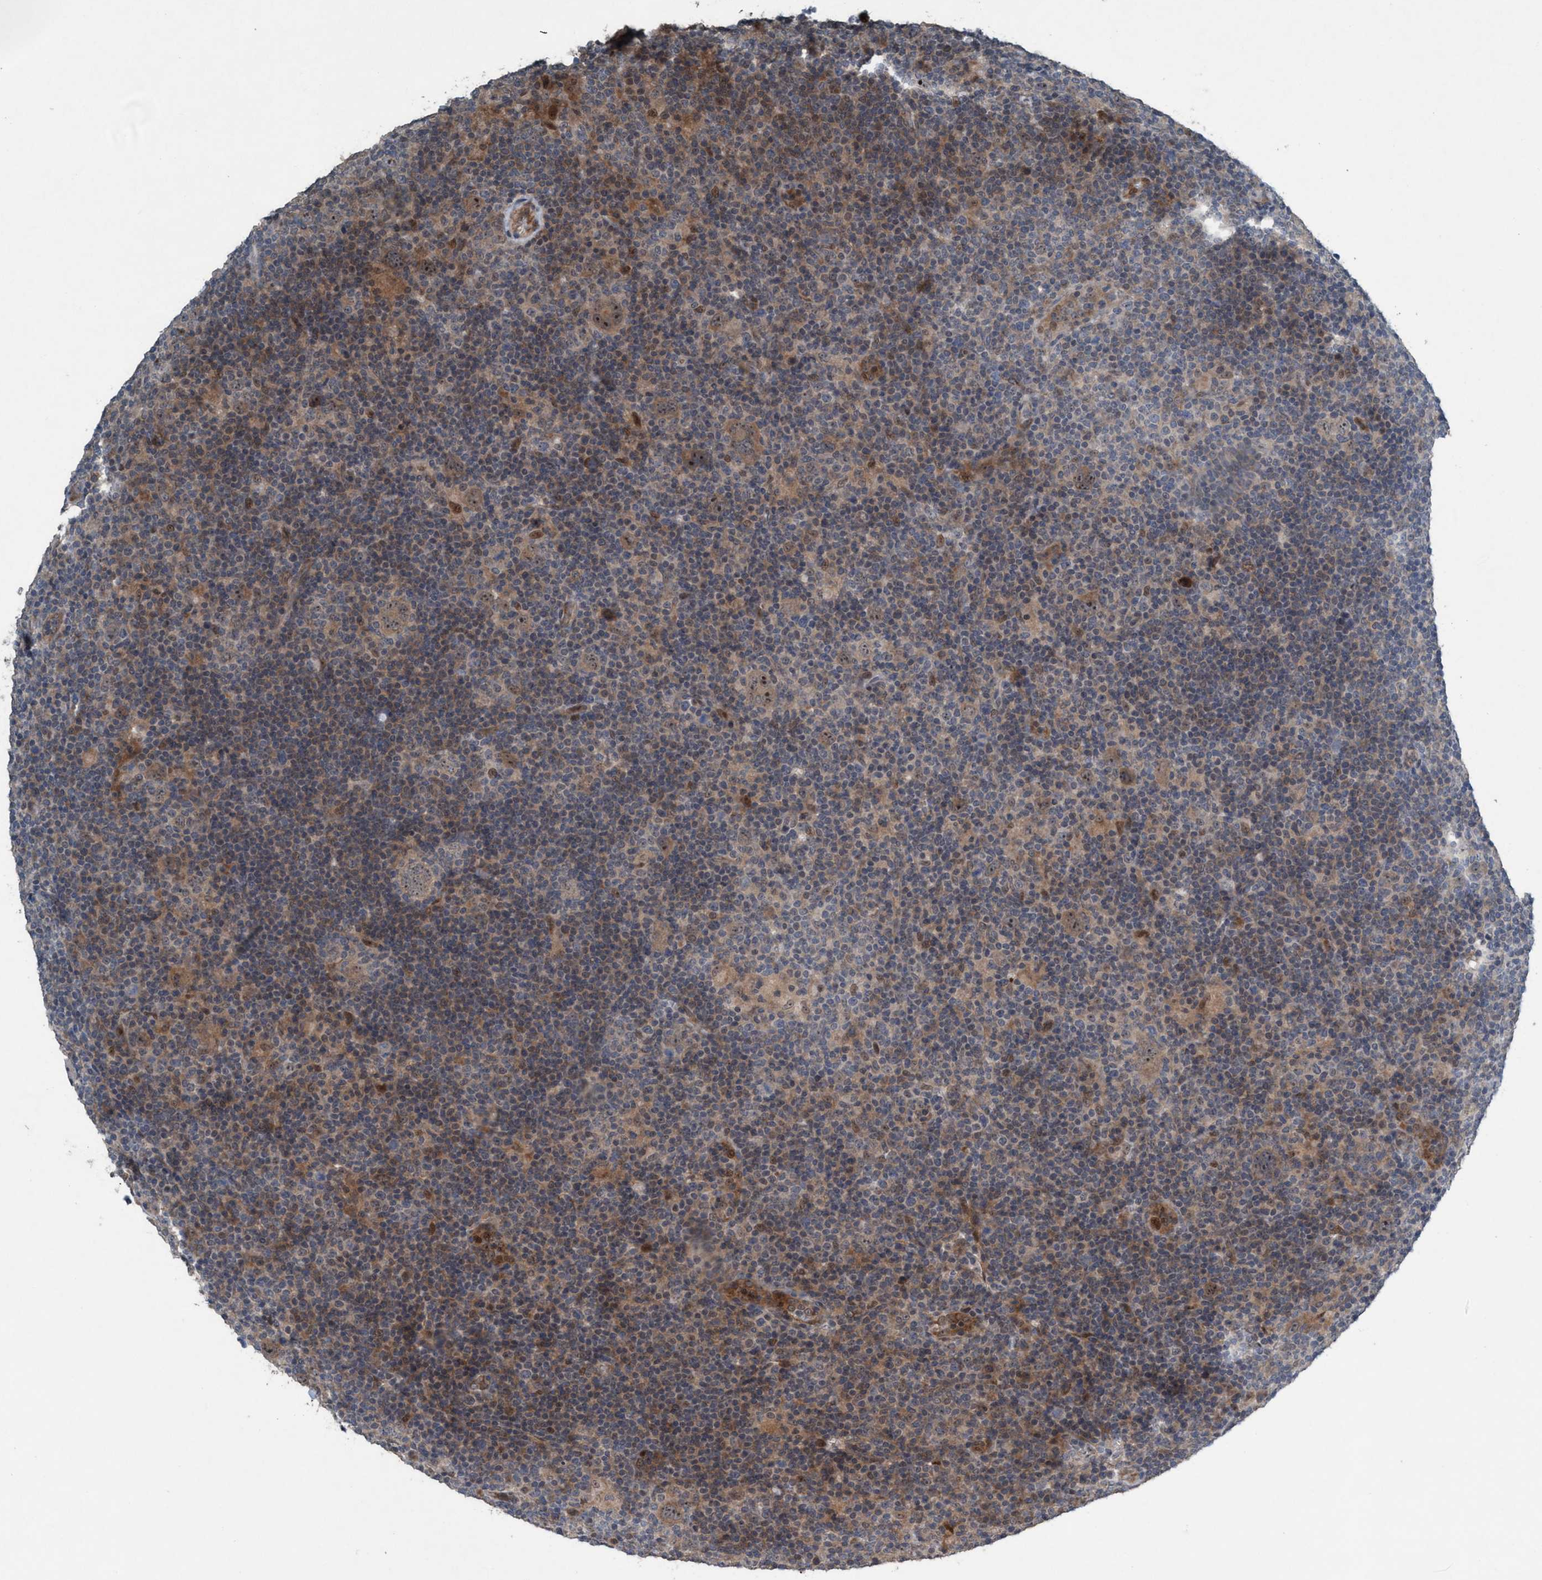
{"staining": {"intensity": "moderate", "quantity": ">75%", "location": "cytoplasmic/membranous,nuclear"}, "tissue": "lymphoma", "cell_type": "Tumor cells", "image_type": "cancer", "snomed": [{"axis": "morphology", "description": "Hodgkin's disease, NOS"}, {"axis": "topography", "description": "Lymph node"}], "caption": "Brown immunohistochemical staining in lymphoma shows moderate cytoplasmic/membranous and nuclear positivity in approximately >75% of tumor cells. The staining is performed using DAB (3,3'-diaminobenzidine) brown chromogen to label protein expression. The nuclei are counter-stained blue using hematoxylin.", "gene": "NISCH", "patient": {"sex": "female", "age": 57}}